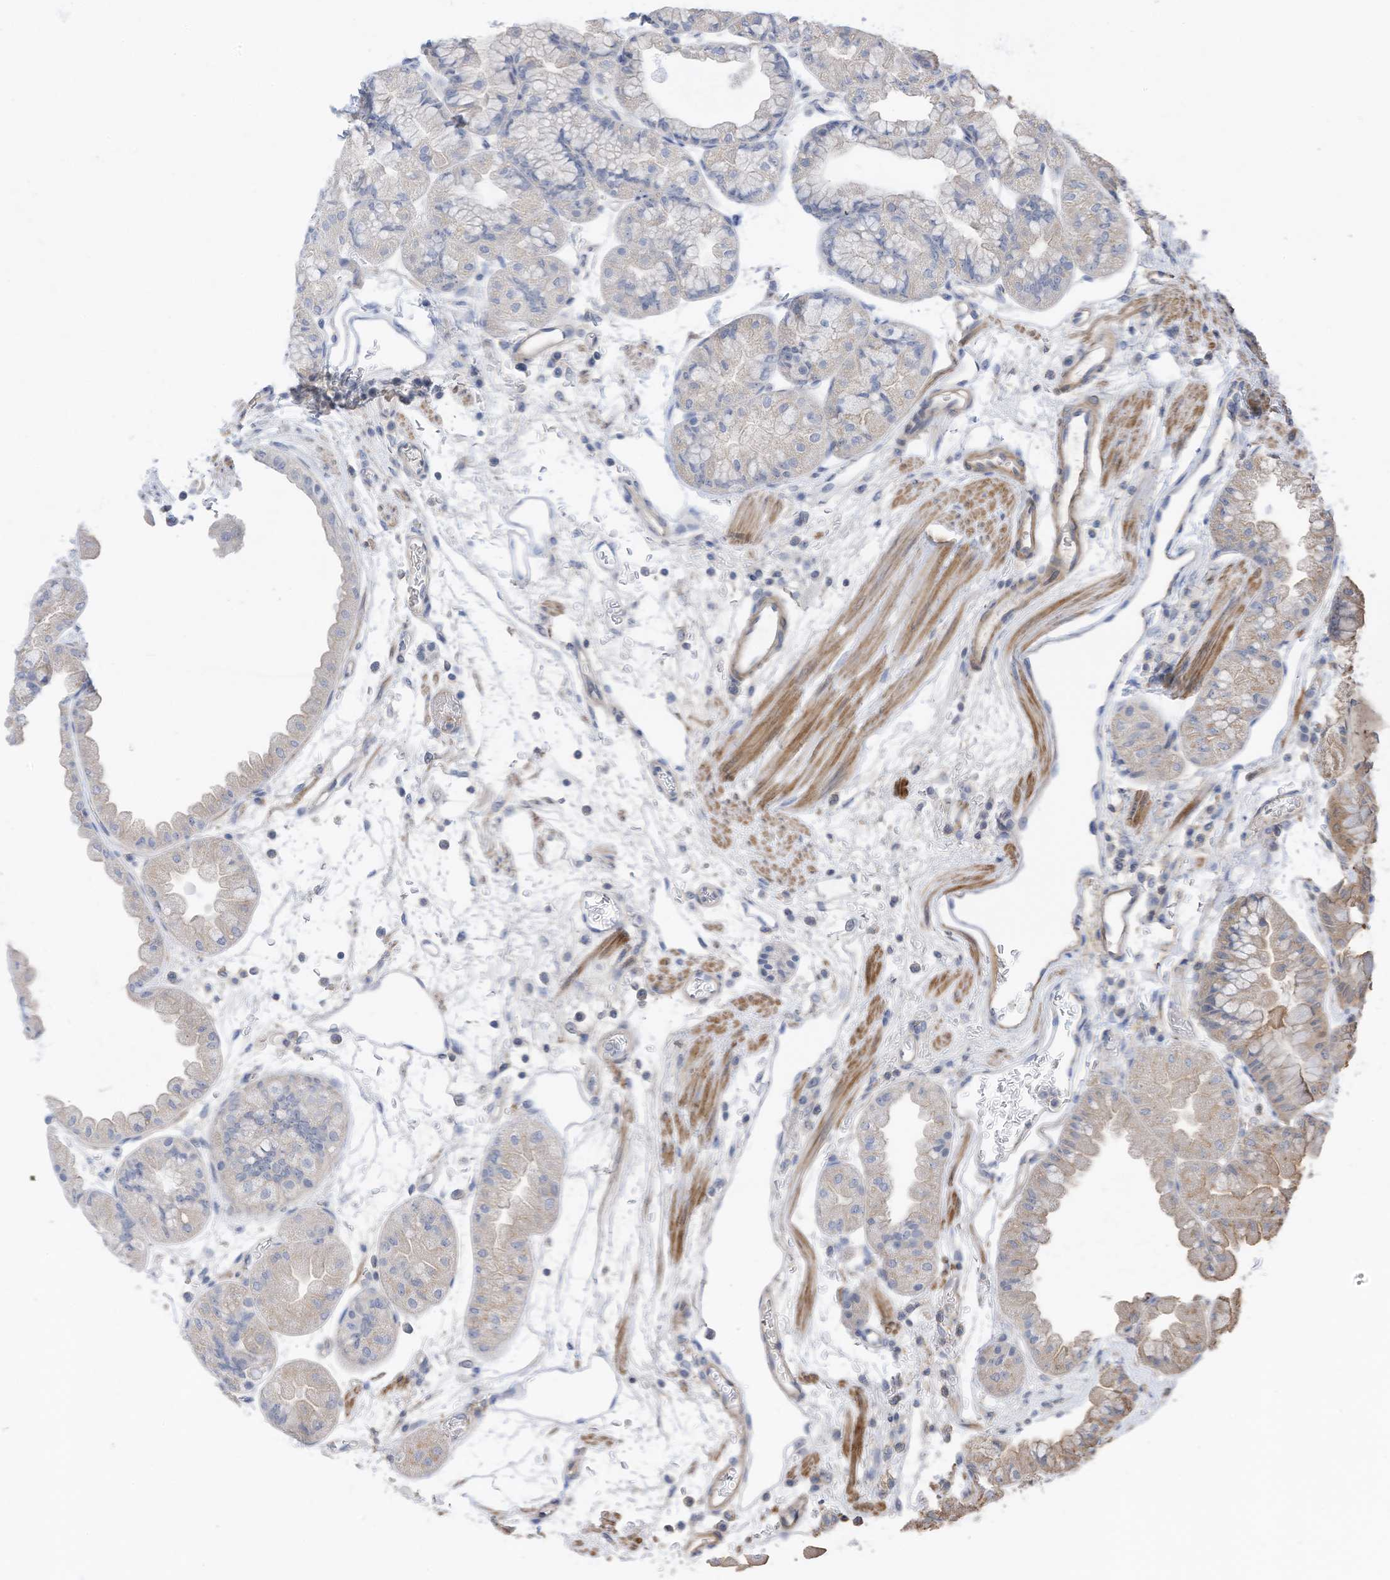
{"staining": {"intensity": "negative", "quantity": "none", "location": "none"}, "tissue": "stomach", "cell_type": "Glandular cells", "image_type": "normal", "snomed": [{"axis": "morphology", "description": "Normal tissue, NOS"}, {"axis": "topography", "description": "Stomach, upper"}], "caption": "The photomicrograph shows no significant positivity in glandular cells of stomach.", "gene": "SLFN14", "patient": {"sex": "male", "age": 47}}